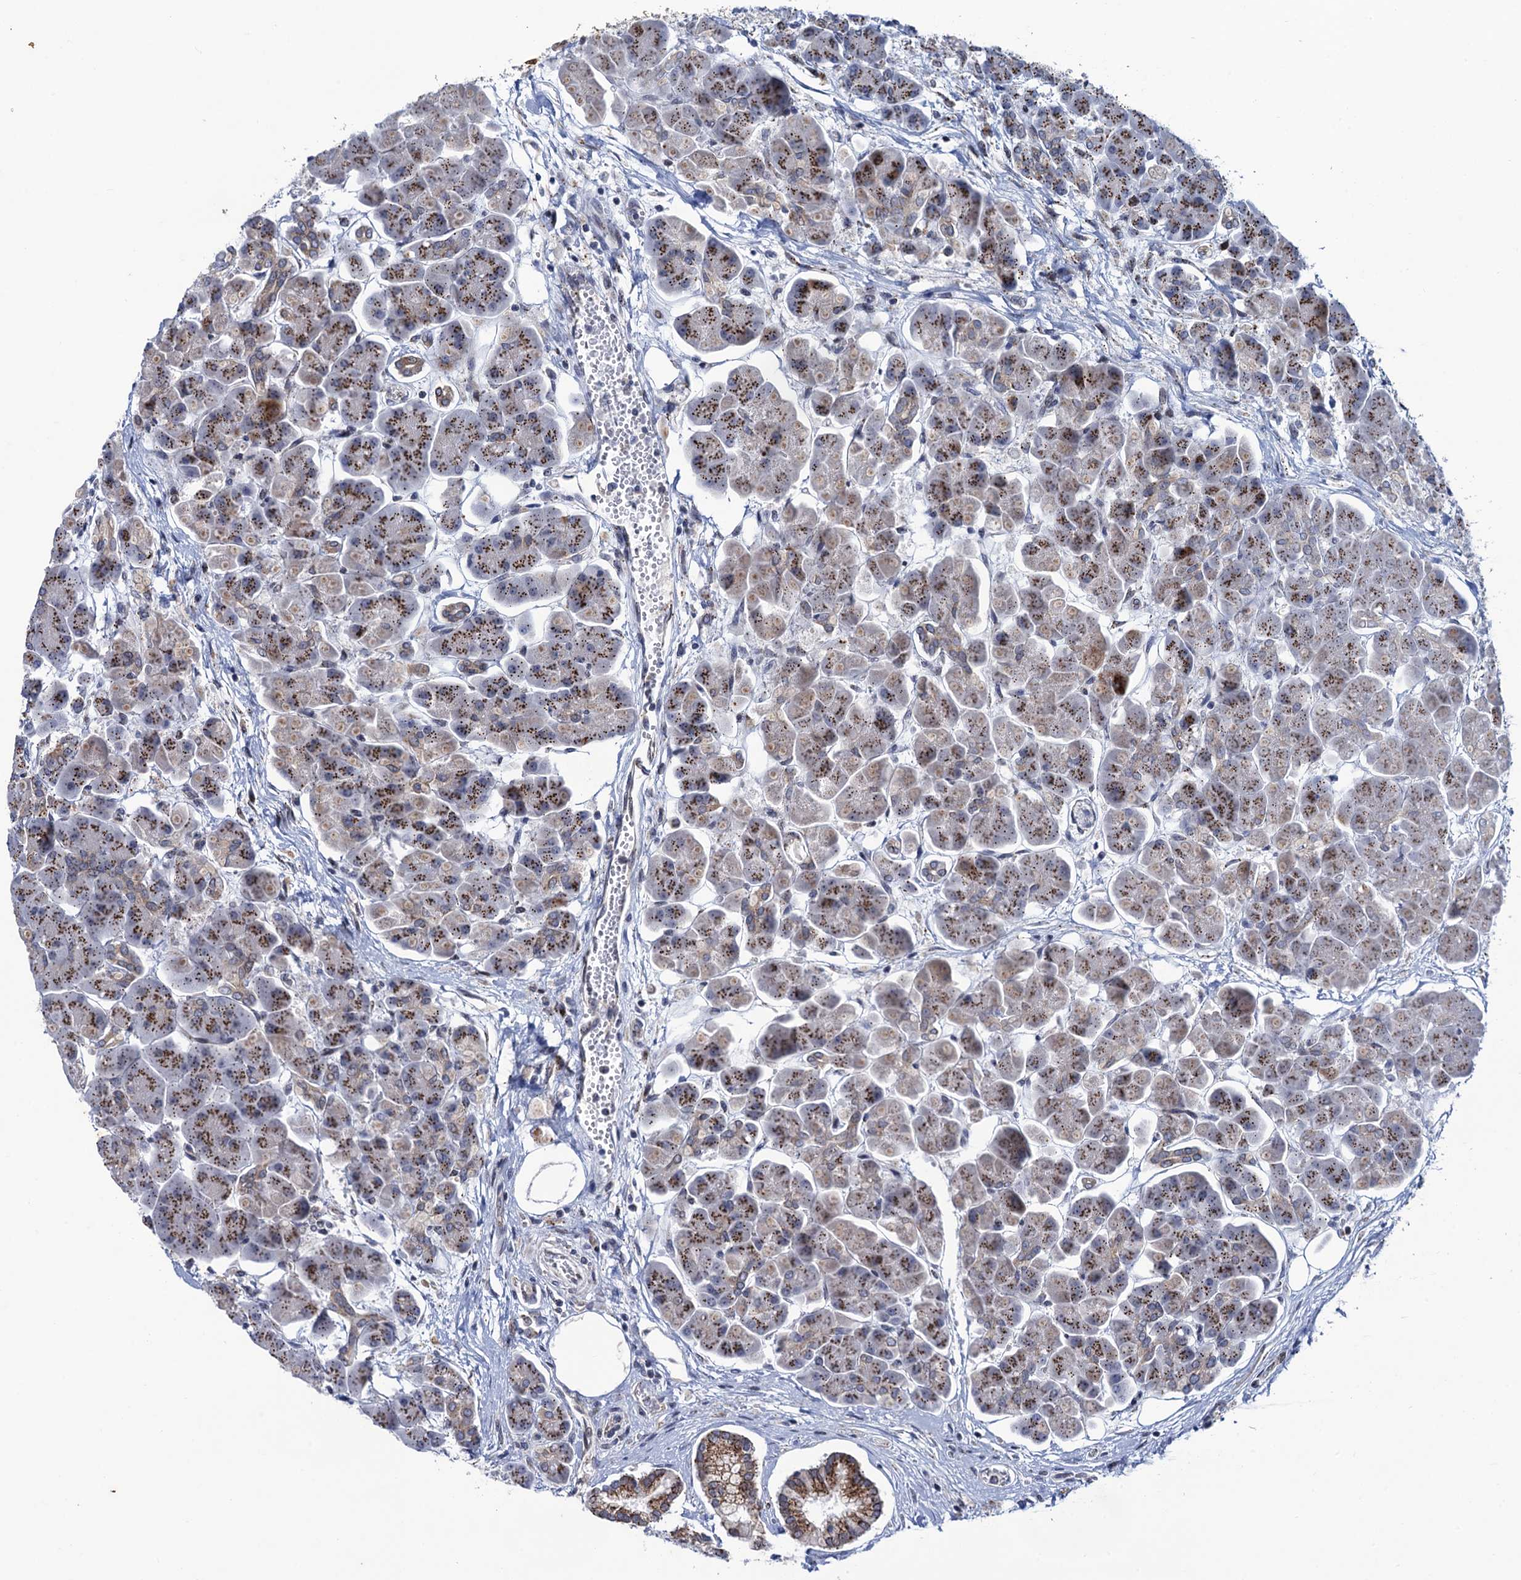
{"staining": {"intensity": "strong", "quantity": ">75%", "location": "cytoplasmic/membranous"}, "tissue": "pancreas", "cell_type": "Exocrine glandular cells", "image_type": "normal", "snomed": [{"axis": "morphology", "description": "Normal tissue, NOS"}, {"axis": "topography", "description": "Pancreas"}], "caption": "Pancreas stained for a protein shows strong cytoplasmic/membranous positivity in exocrine glandular cells. Using DAB (brown) and hematoxylin (blue) stains, captured at high magnification using brightfield microscopy.", "gene": "THAP2", "patient": {"sex": "male", "age": 66}}